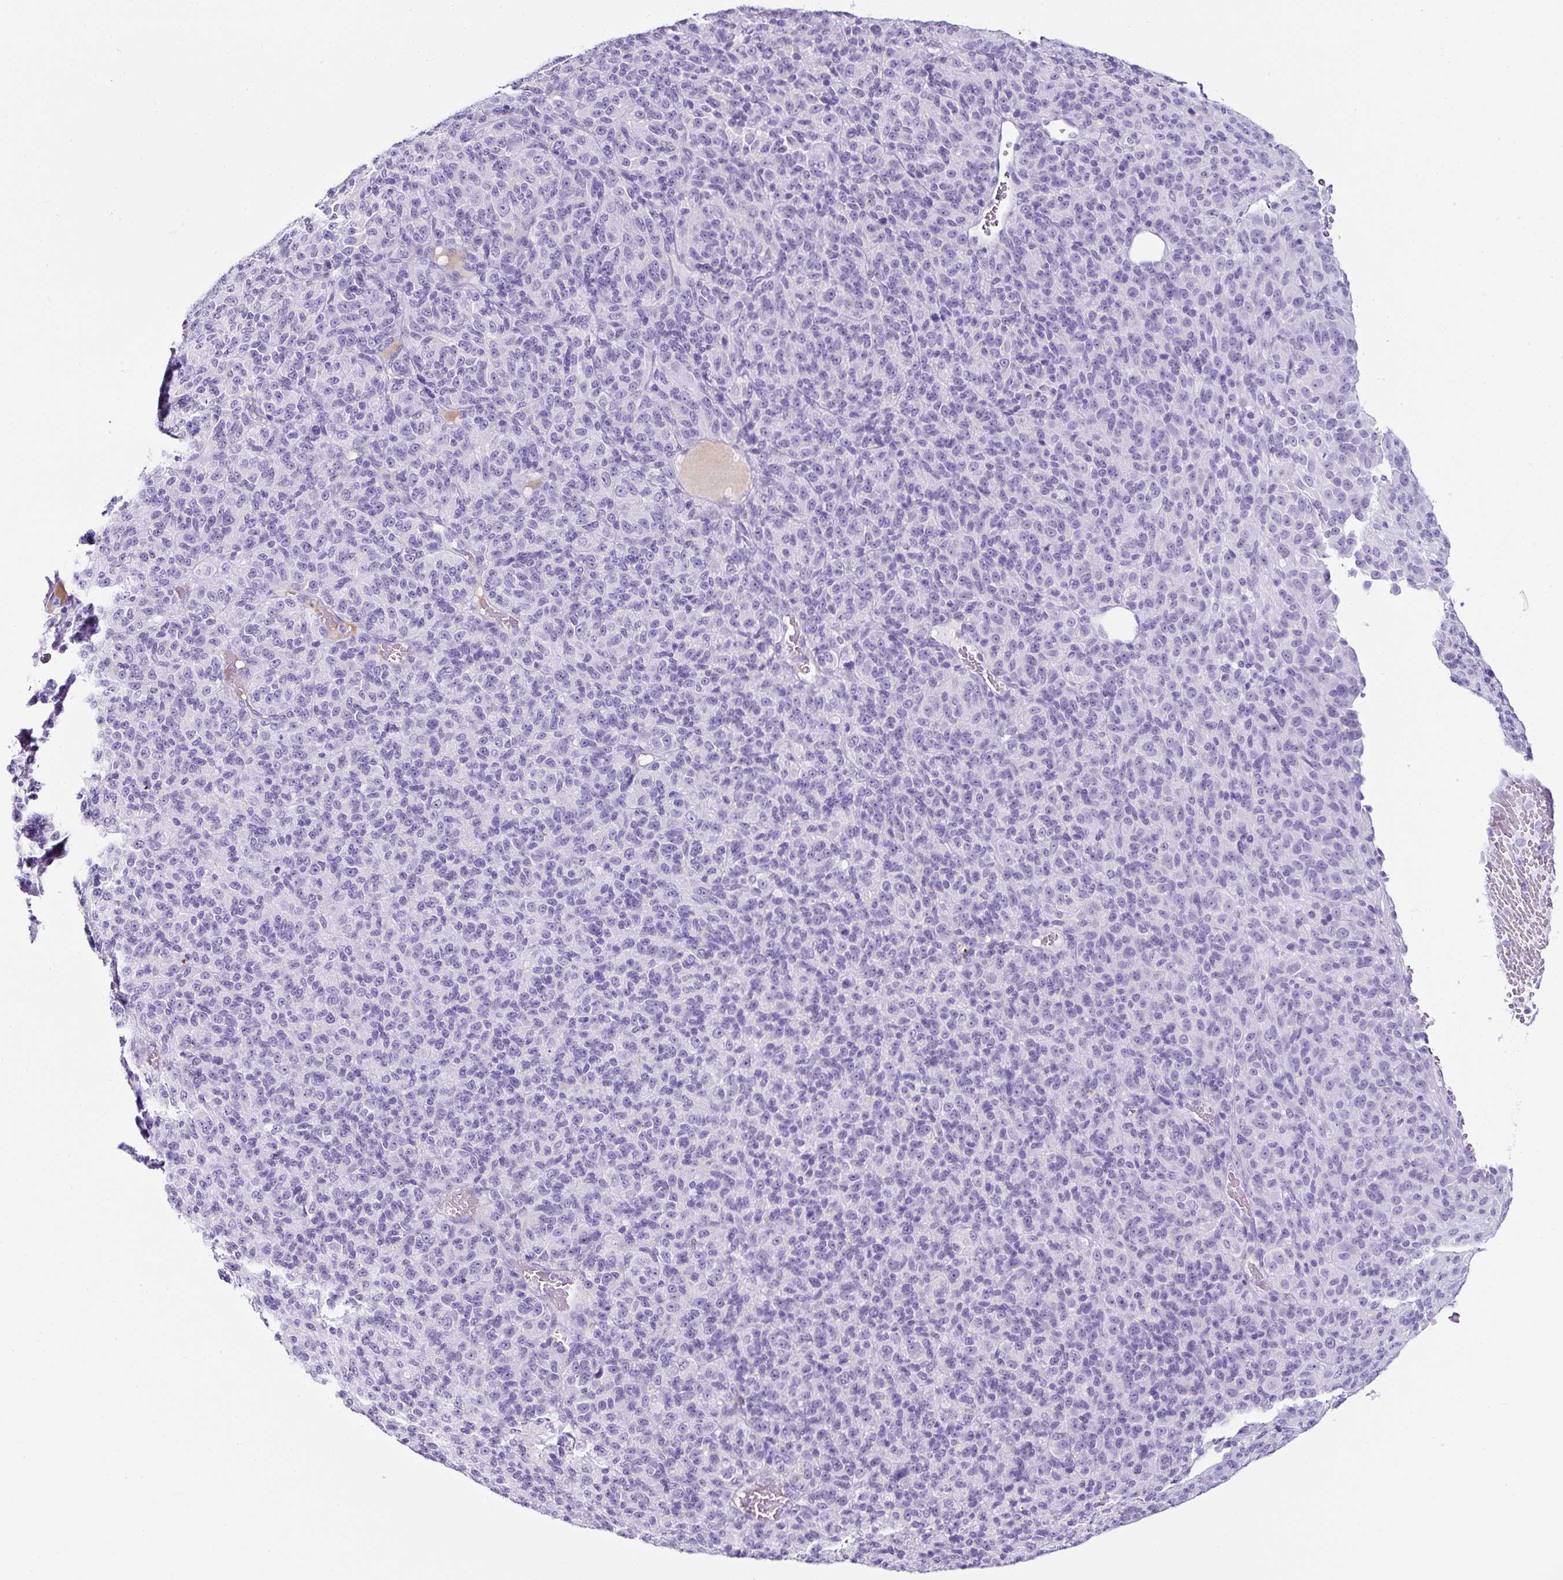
{"staining": {"intensity": "negative", "quantity": "none", "location": "none"}, "tissue": "melanoma", "cell_type": "Tumor cells", "image_type": "cancer", "snomed": [{"axis": "morphology", "description": "Malignant melanoma, Metastatic site"}, {"axis": "topography", "description": "Brain"}], "caption": "Immunohistochemical staining of malignant melanoma (metastatic site) shows no significant expression in tumor cells. The staining was performed using DAB (3,3'-diaminobenzidine) to visualize the protein expression in brown, while the nuclei were stained in blue with hematoxylin (Magnification: 20x).", "gene": "TMEM200B", "patient": {"sex": "female", "age": 56}}